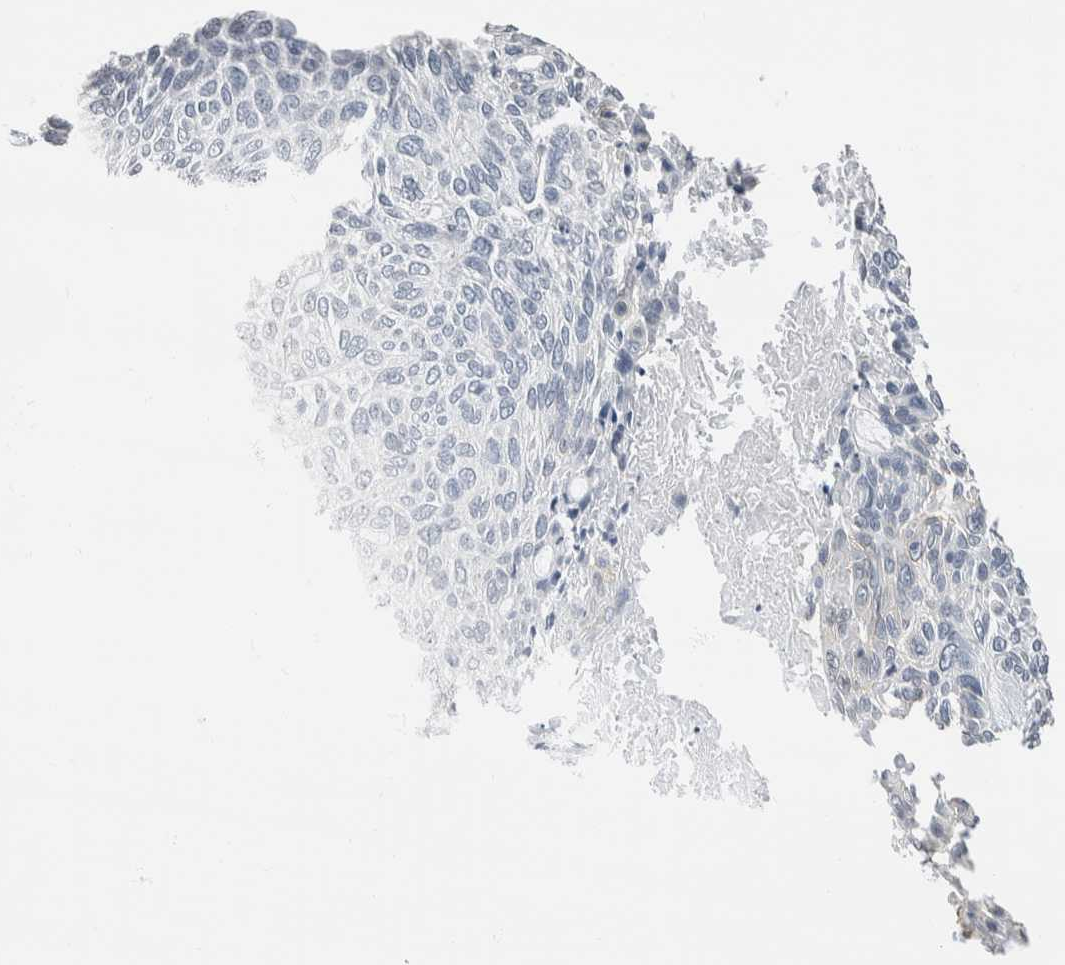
{"staining": {"intensity": "negative", "quantity": "none", "location": "none"}, "tissue": "skin cancer", "cell_type": "Tumor cells", "image_type": "cancer", "snomed": [{"axis": "morphology", "description": "Basal cell carcinoma"}, {"axis": "topography", "description": "Skin"}], "caption": "The micrograph exhibits no staining of tumor cells in skin cancer.", "gene": "NEFM", "patient": {"sex": "male", "age": 55}}